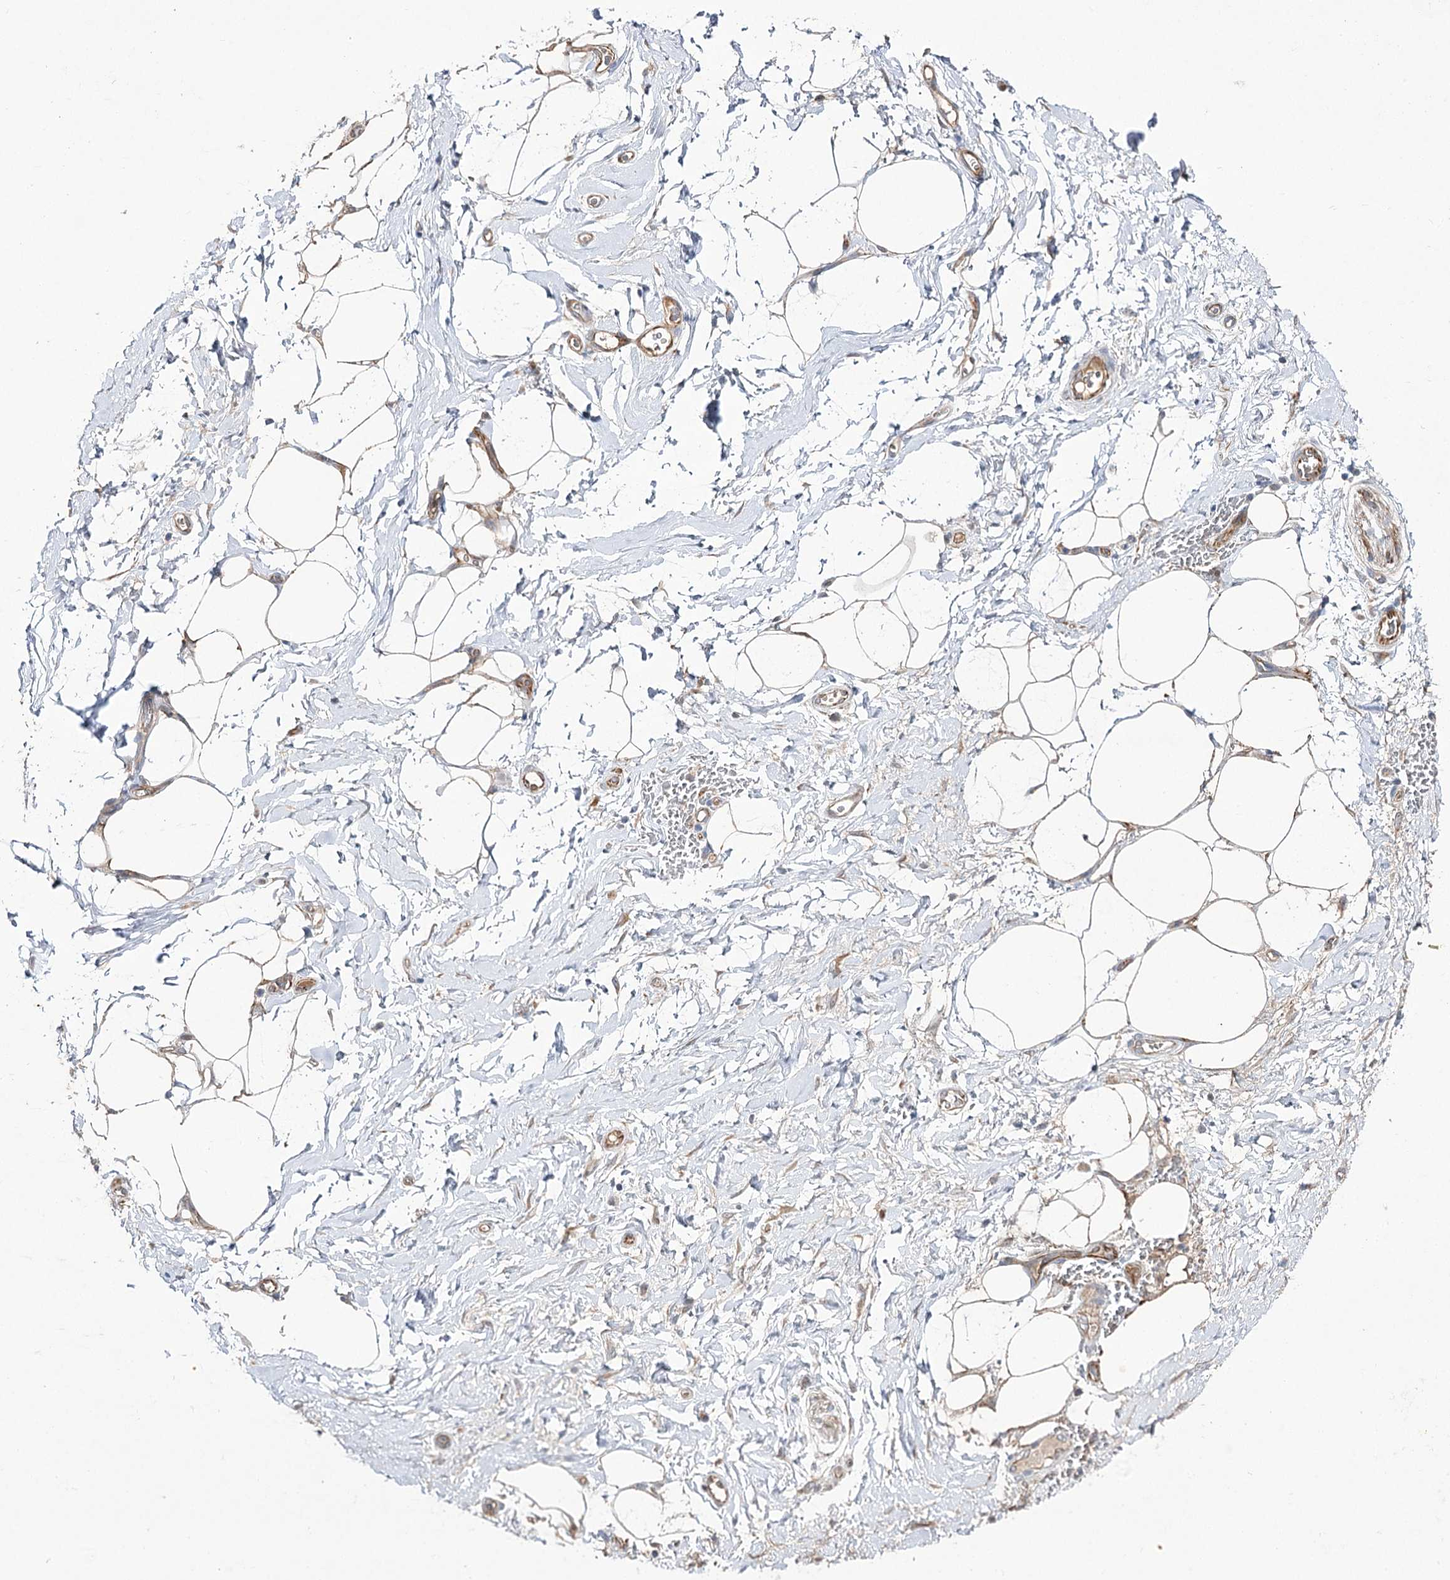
{"staining": {"intensity": "moderate", "quantity": "25%-75%", "location": "cytoplasmic/membranous"}, "tissue": "adipose tissue", "cell_type": "Adipocytes", "image_type": "normal", "snomed": [{"axis": "morphology", "description": "Normal tissue, NOS"}, {"axis": "morphology", "description": "Adenocarcinoma, NOS"}, {"axis": "topography", "description": "Pancreas"}, {"axis": "topography", "description": "Peripheral nerve tissue"}], "caption": "The image displays a brown stain indicating the presence of a protein in the cytoplasmic/membranous of adipocytes in adipose tissue. The protein is shown in brown color, while the nuclei are stained blue.", "gene": "ECHDC3", "patient": {"sex": "male", "age": 59}}